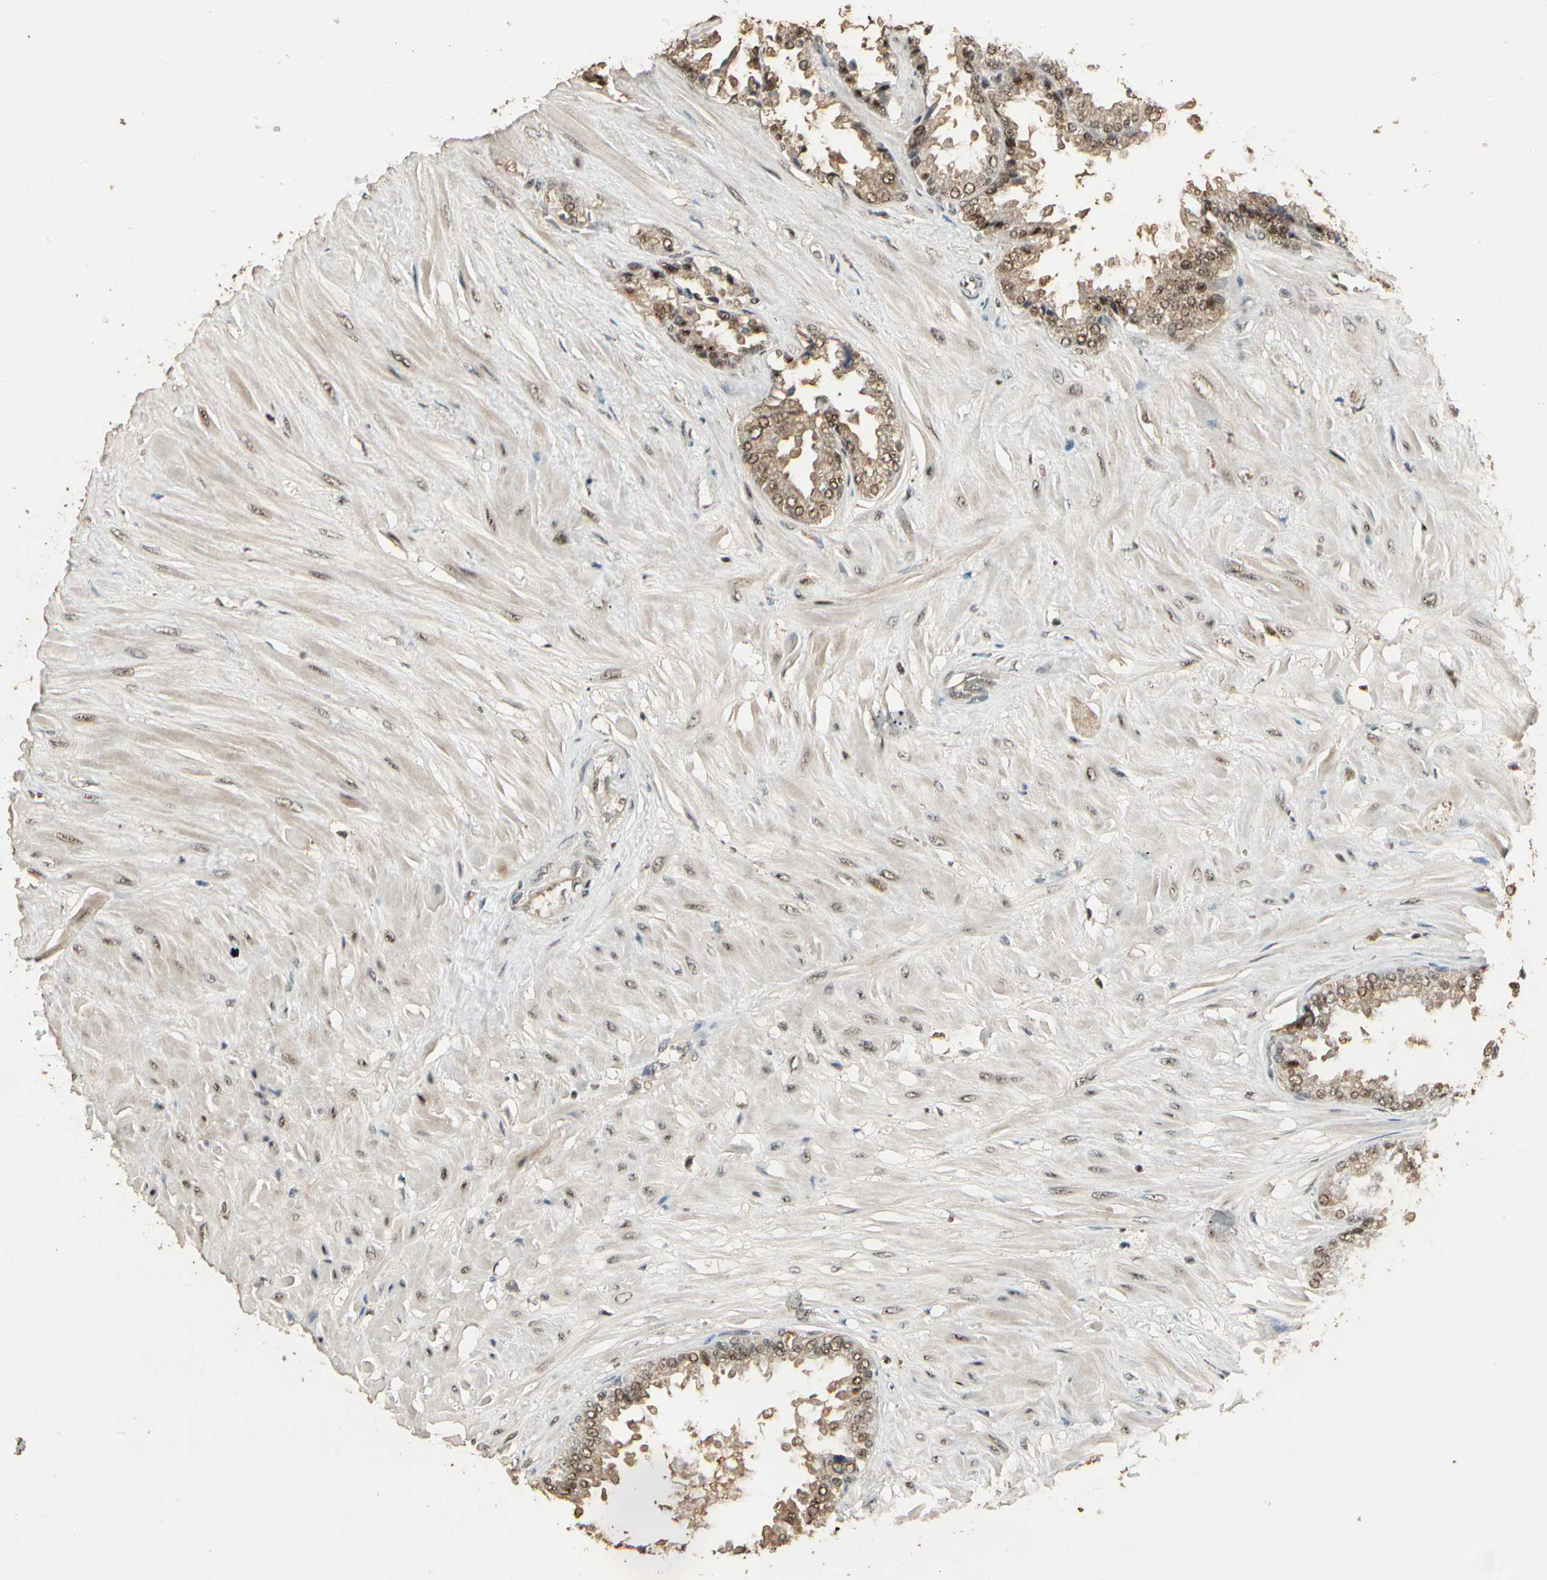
{"staining": {"intensity": "moderate", "quantity": ">75%", "location": "cytoplasmic/membranous,nuclear"}, "tissue": "seminal vesicle", "cell_type": "Glandular cells", "image_type": "normal", "snomed": [{"axis": "morphology", "description": "Normal tissue, NOS"}, {"axis": "topography", "description": "Seminal veicle"}], "caption": "Brown immunohistochemical staining in benign human seminal vesicle reveals moderate cytoplasmic/membranous,nuclear expression in approximately >75% of glandular cells.", "gene": "RBM25", "patient": {"sex": "male", "age": 46}}